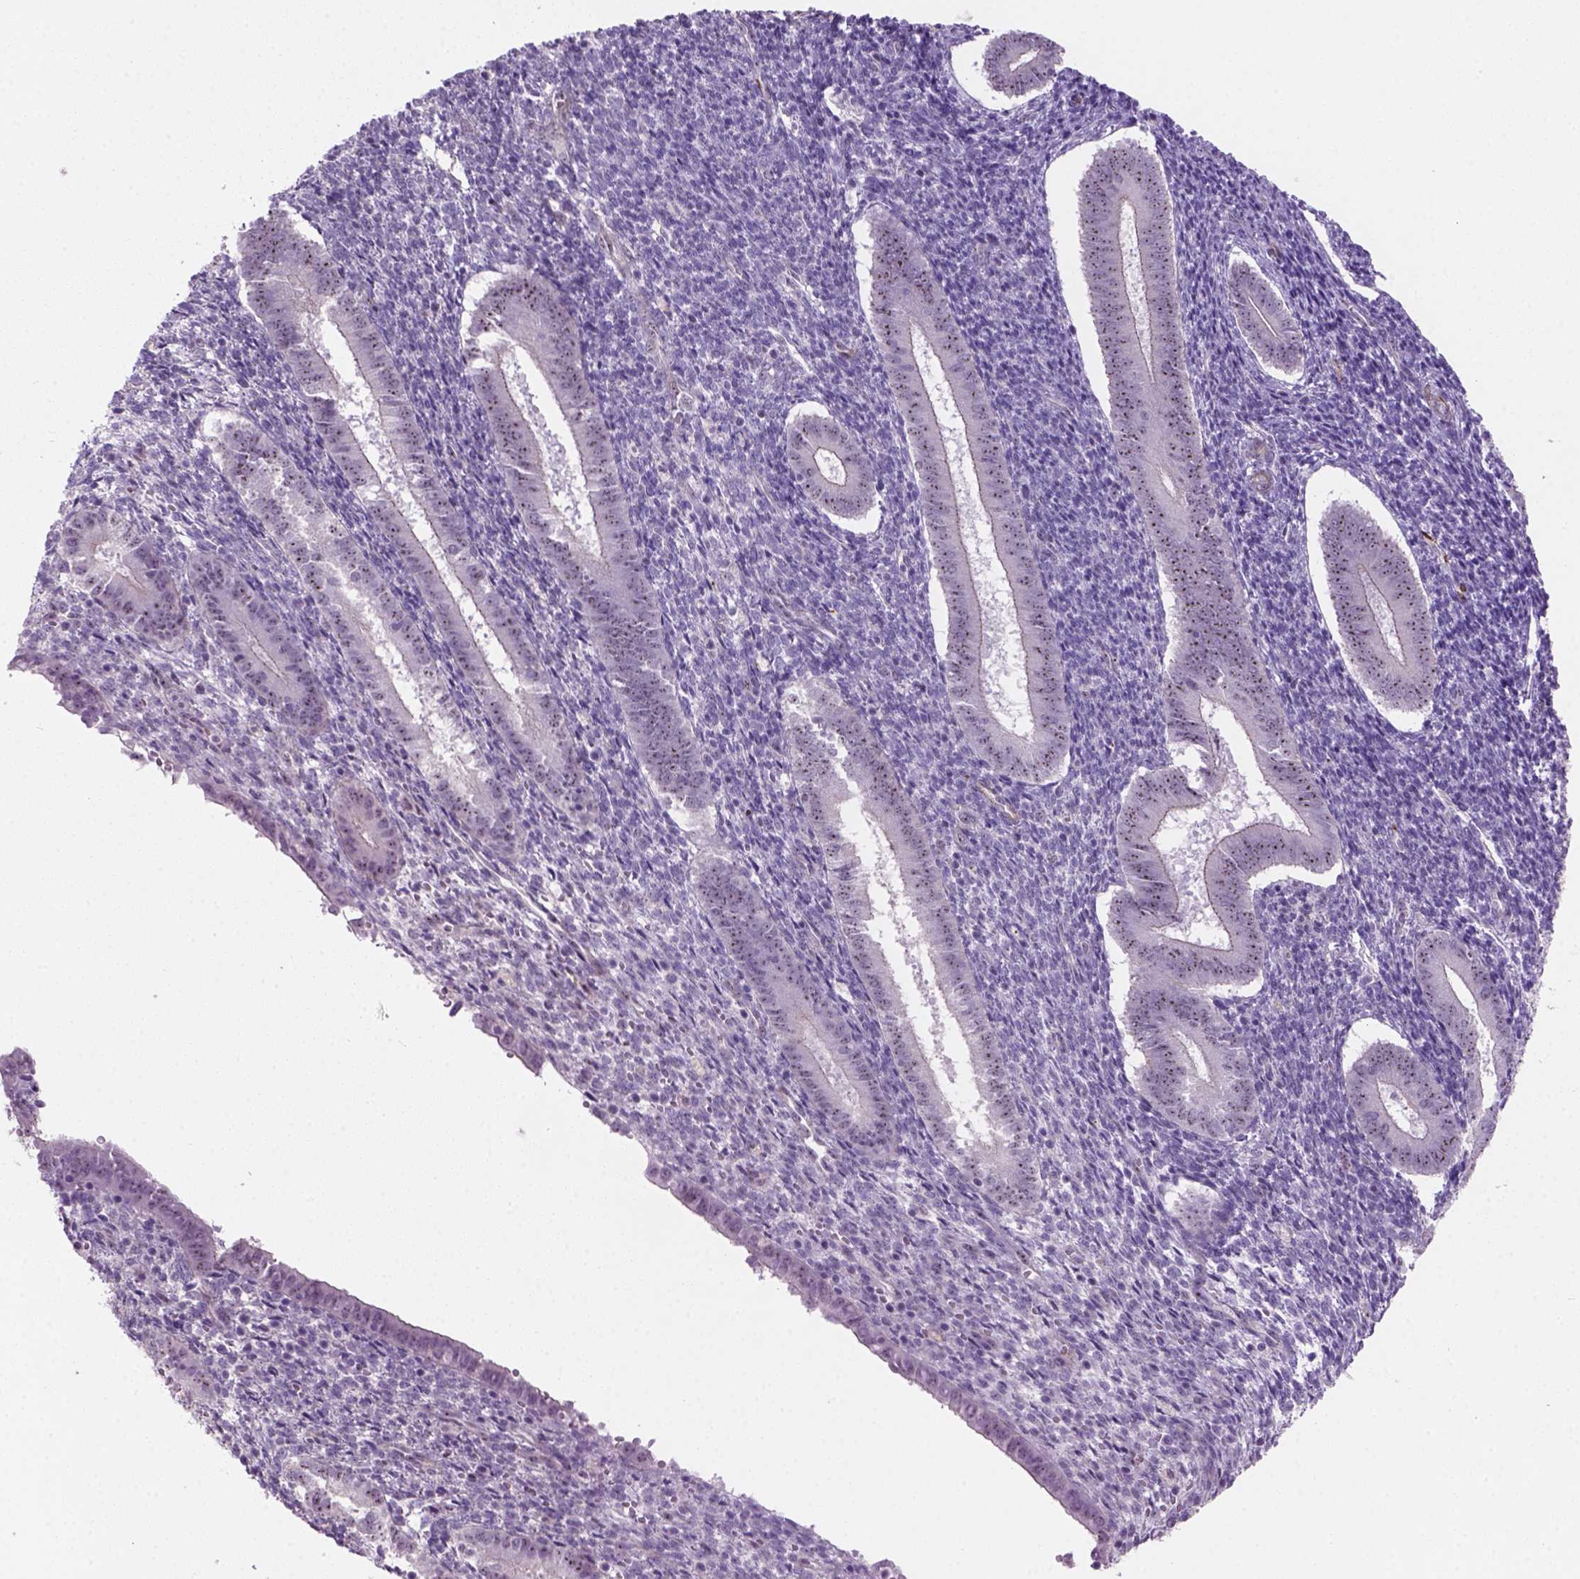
{"staining": {"intensity": "weak", "quantity": "25%-75%", "location": "nuclear"}, "tissue": "endometrium", "cell_type": "Cells in endometrial stroma", "image_type": "normal", "snomed": [{"axis": "morphology", "description": "Normal tissue, NOS"}, {"axis": "topography", "description": "Endometrium"}], "caption": "Immunohistochemistry (IHC) (DAB (3,3'-diaminobenzidine)) staining of normal human endometrium demonstrates weak nuclear protein expression in approximately 25%-75% of cells in endometrial stroma.", "gene": "RRS1", "patient": {"sex": "female", "age": 25}}